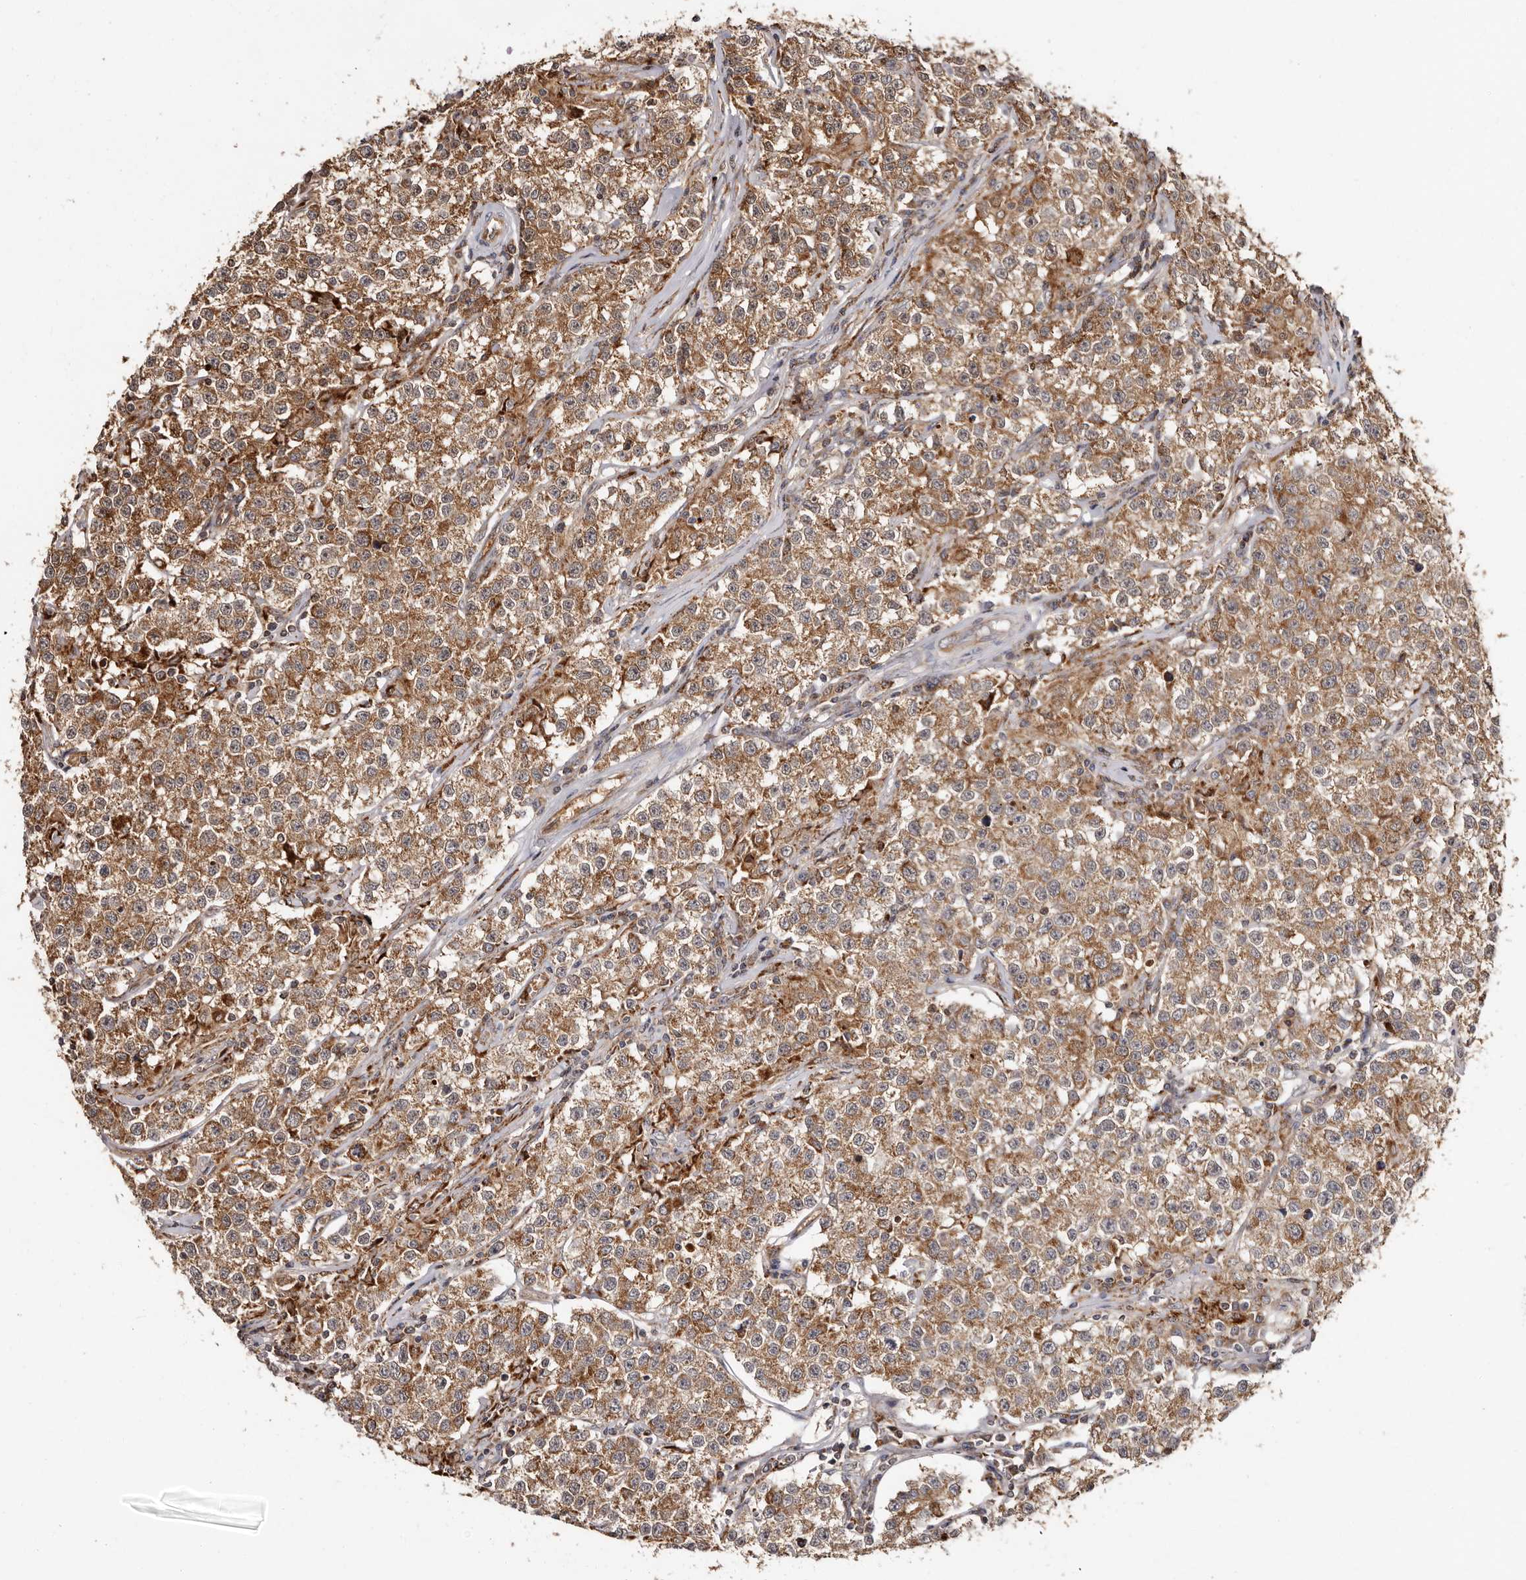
{"staining": {"intensity": "moderate", "quantity": ">75%", "location": "cytoplasmic/membranous"}, "tissue": "testis cancer", "cell_type": "Tumor cells", "image_type": "cancer", "snomed": [{"axis": "morphology", "description": "Seminoma, NOS"}, {"axis": "morphology", "description": "Carcinoma, Embryonal, NOS"}, {"axis": "topography", "description": "Testis"}], "caption": "Protein analysis of testis cancer tissue reveals moderate cytoplasmic/membranous expression in approximately >75% of tumor cells.", "gene": "BAX", "patient": {"sex": "male", "age": 43}}